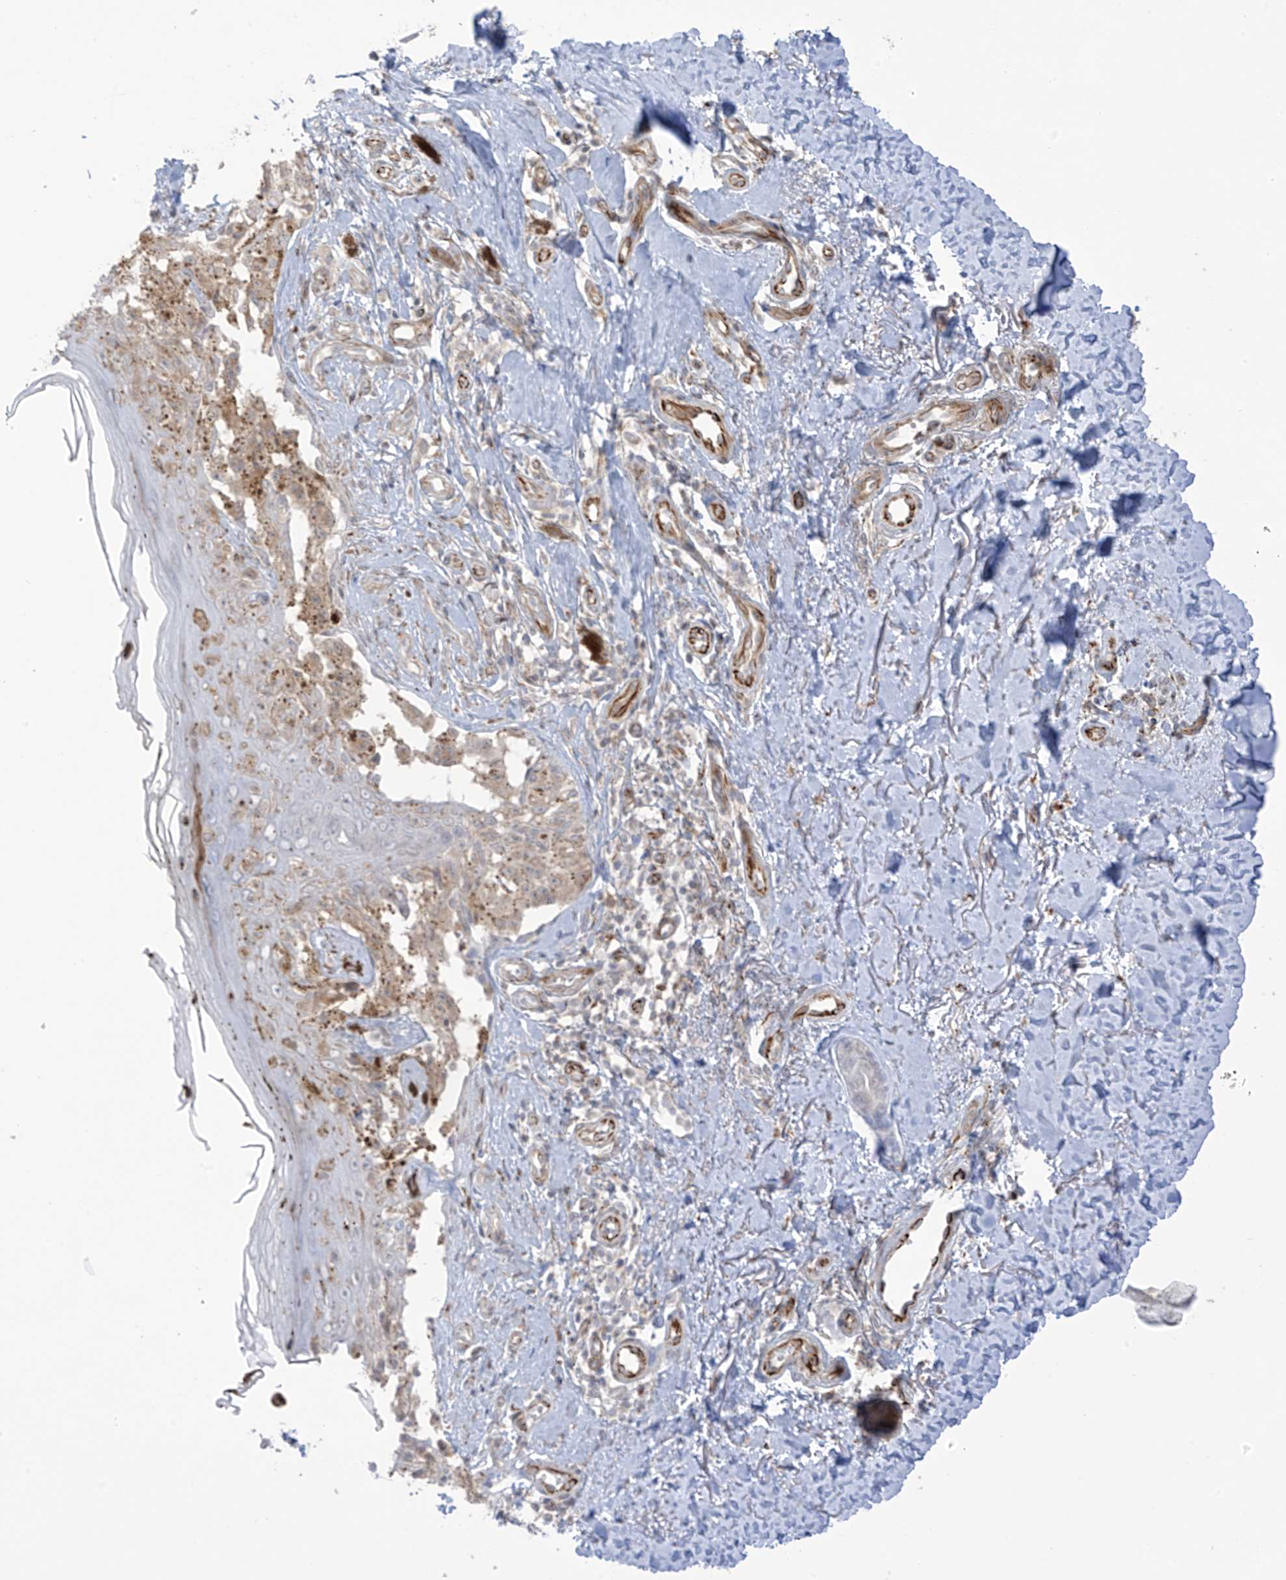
{"staining": {"intensity": "moderate", "quantity": "25%-75%", "location": "cytoplasmic/membranous"}, "tissue": "melanoma", "cell_type": "Tumor cells", "image_type": "cancer", "snomed": [{"axis": "morphology", "description": "Malignant melanoma, NOS"}, {"axis": "topography", "description": "Skin"}], "caption": "Immunohistochemical staining of malignant melanoma demonstrates medium levels of moderate cytoplasmic/membranous staining in approximately 25%-75% of tumor cells. Nuclei are stained in blue.", "gene": "HS6ST2", "patient": {"sex": "female", "age": 50}}